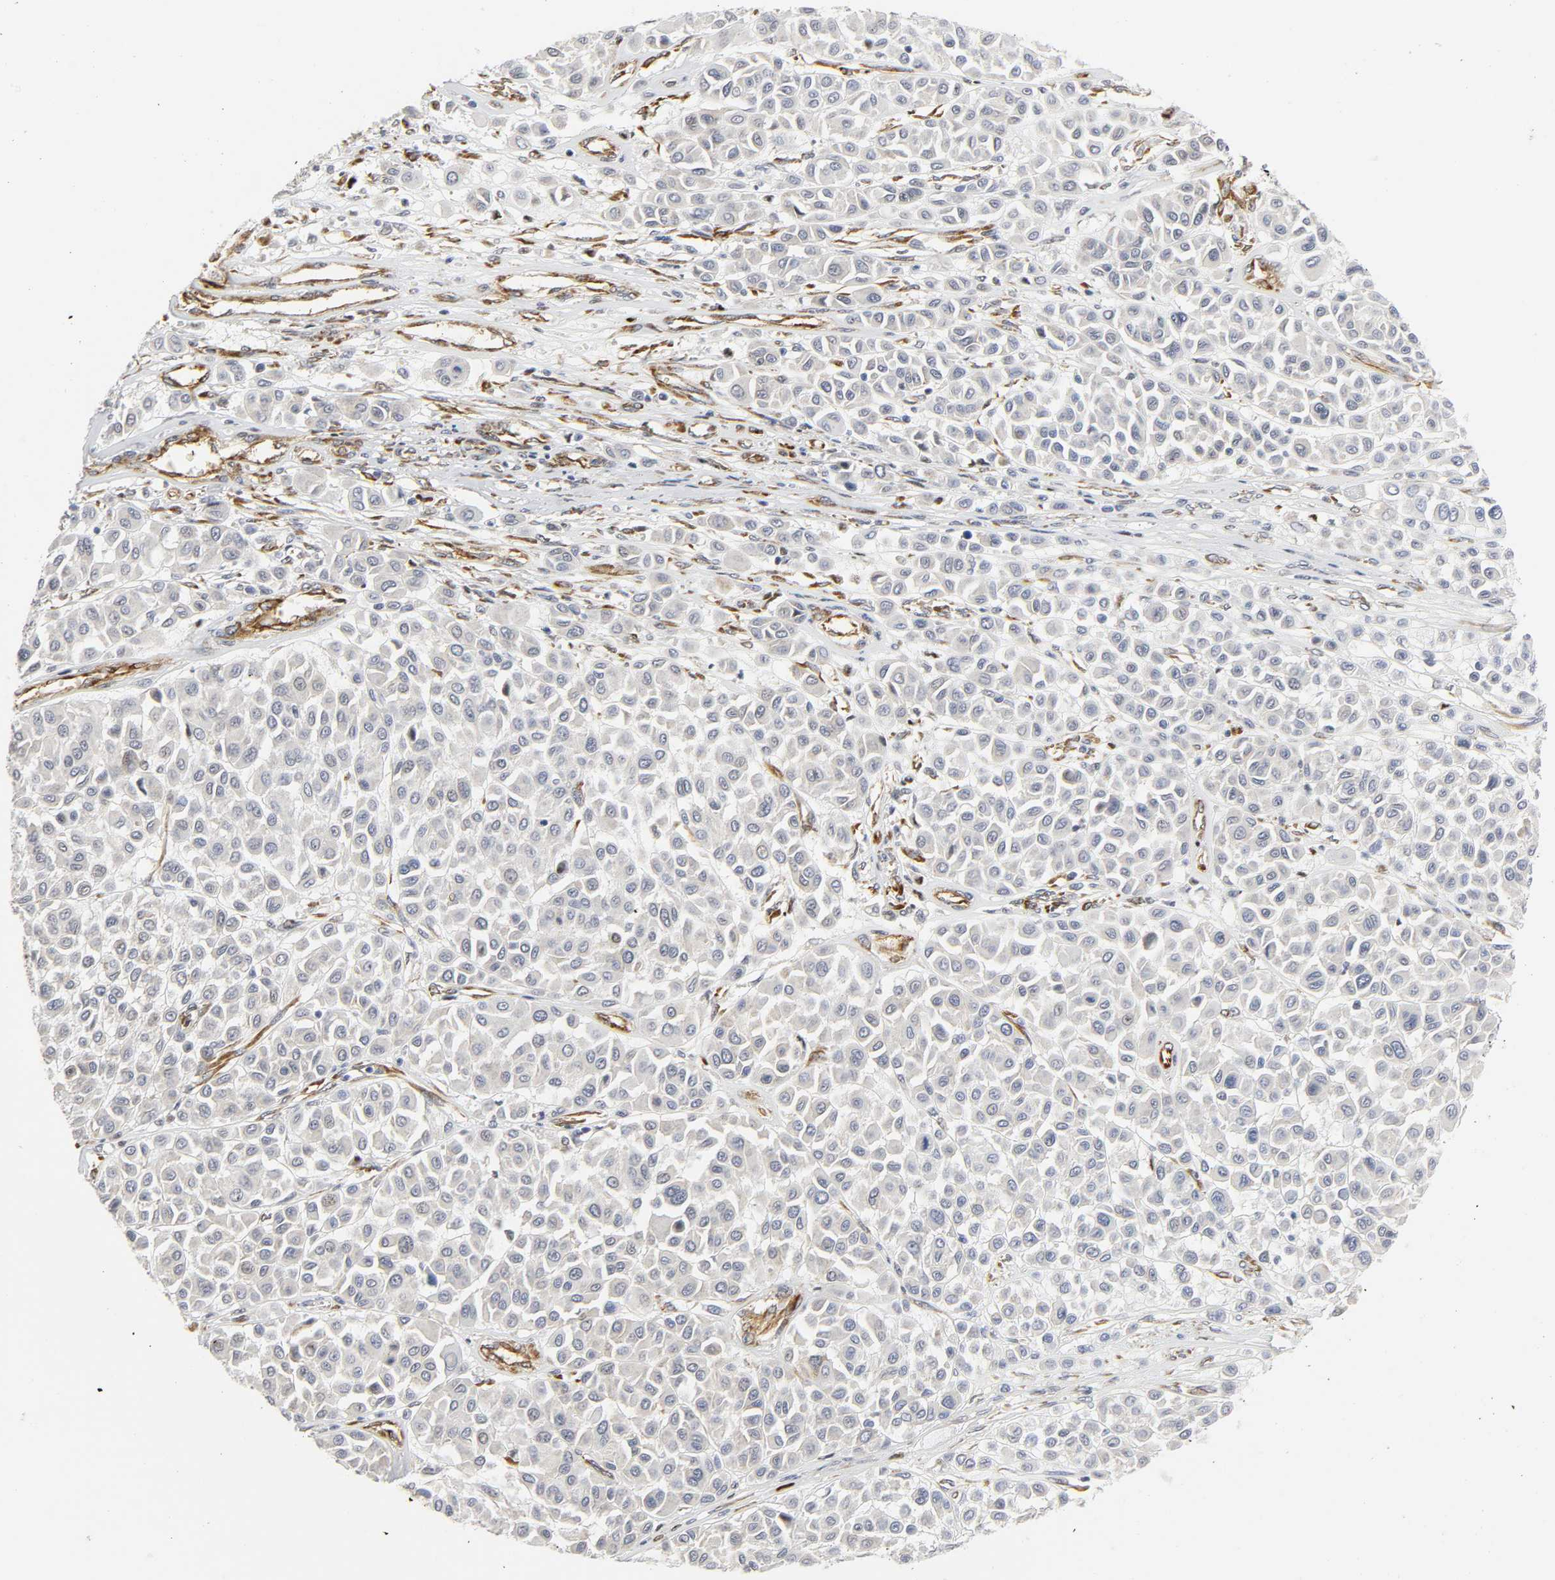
{"staining": {"intensity": "negative", "quantity": "none", "location": "none"}, "tissue": "melanoma", "cell_type": "Tumor cells", "image_type": "cancer", "snomed": [{"axis": "morphology", "description": "Malignant melanoma, Metastatic site"}, {"axis": "topography", "description": "Soft tissue"}], "caption": "High power microscopy histopathology image of an immunohistochemistry (IHC) micrograph of melanoma, revealing no significant staining in tumor cells.", "gene": "DOCK1", "patient": {"sex": "male", "age": 41}}